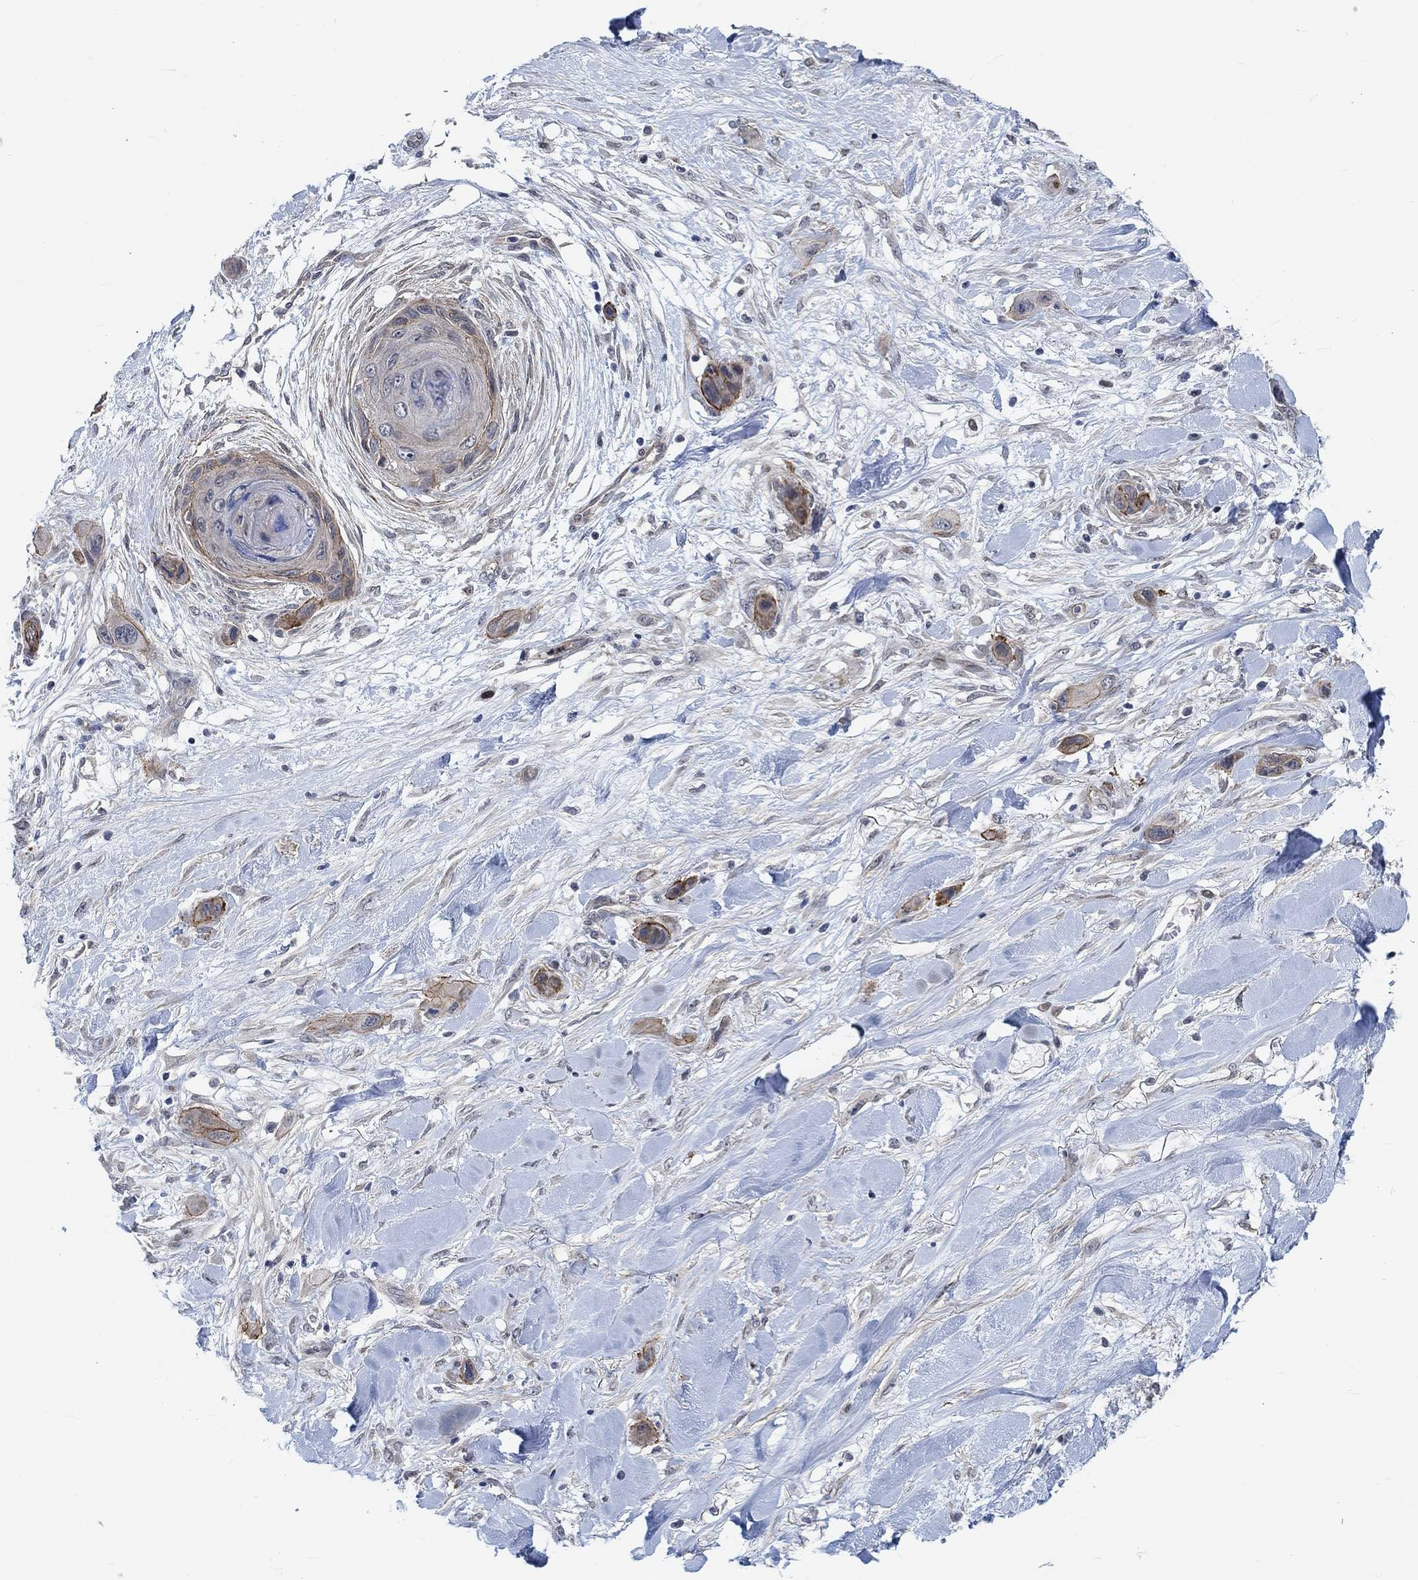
{"staining": {"intensity": "strong", "quantity": "25%-75%", "location": "cytoplasmic/membranous"}, "tissue": "skin cancer", "cell_type": "Tumor cells", "image_type": "cancer", "snomed": [{"axis": "morphology", "description": "Squamous cell carcinoma, NOS"}, {"axis": "topography", "description": "Skin"}], "caption": "Strong cytoplasmic/membranous positivity is present in approximately 25%-75% of tumor cells in squamous cell carcinoma (skin).", "gene": "KCNH8", "patient": {"sex": "male", "age": 79}}